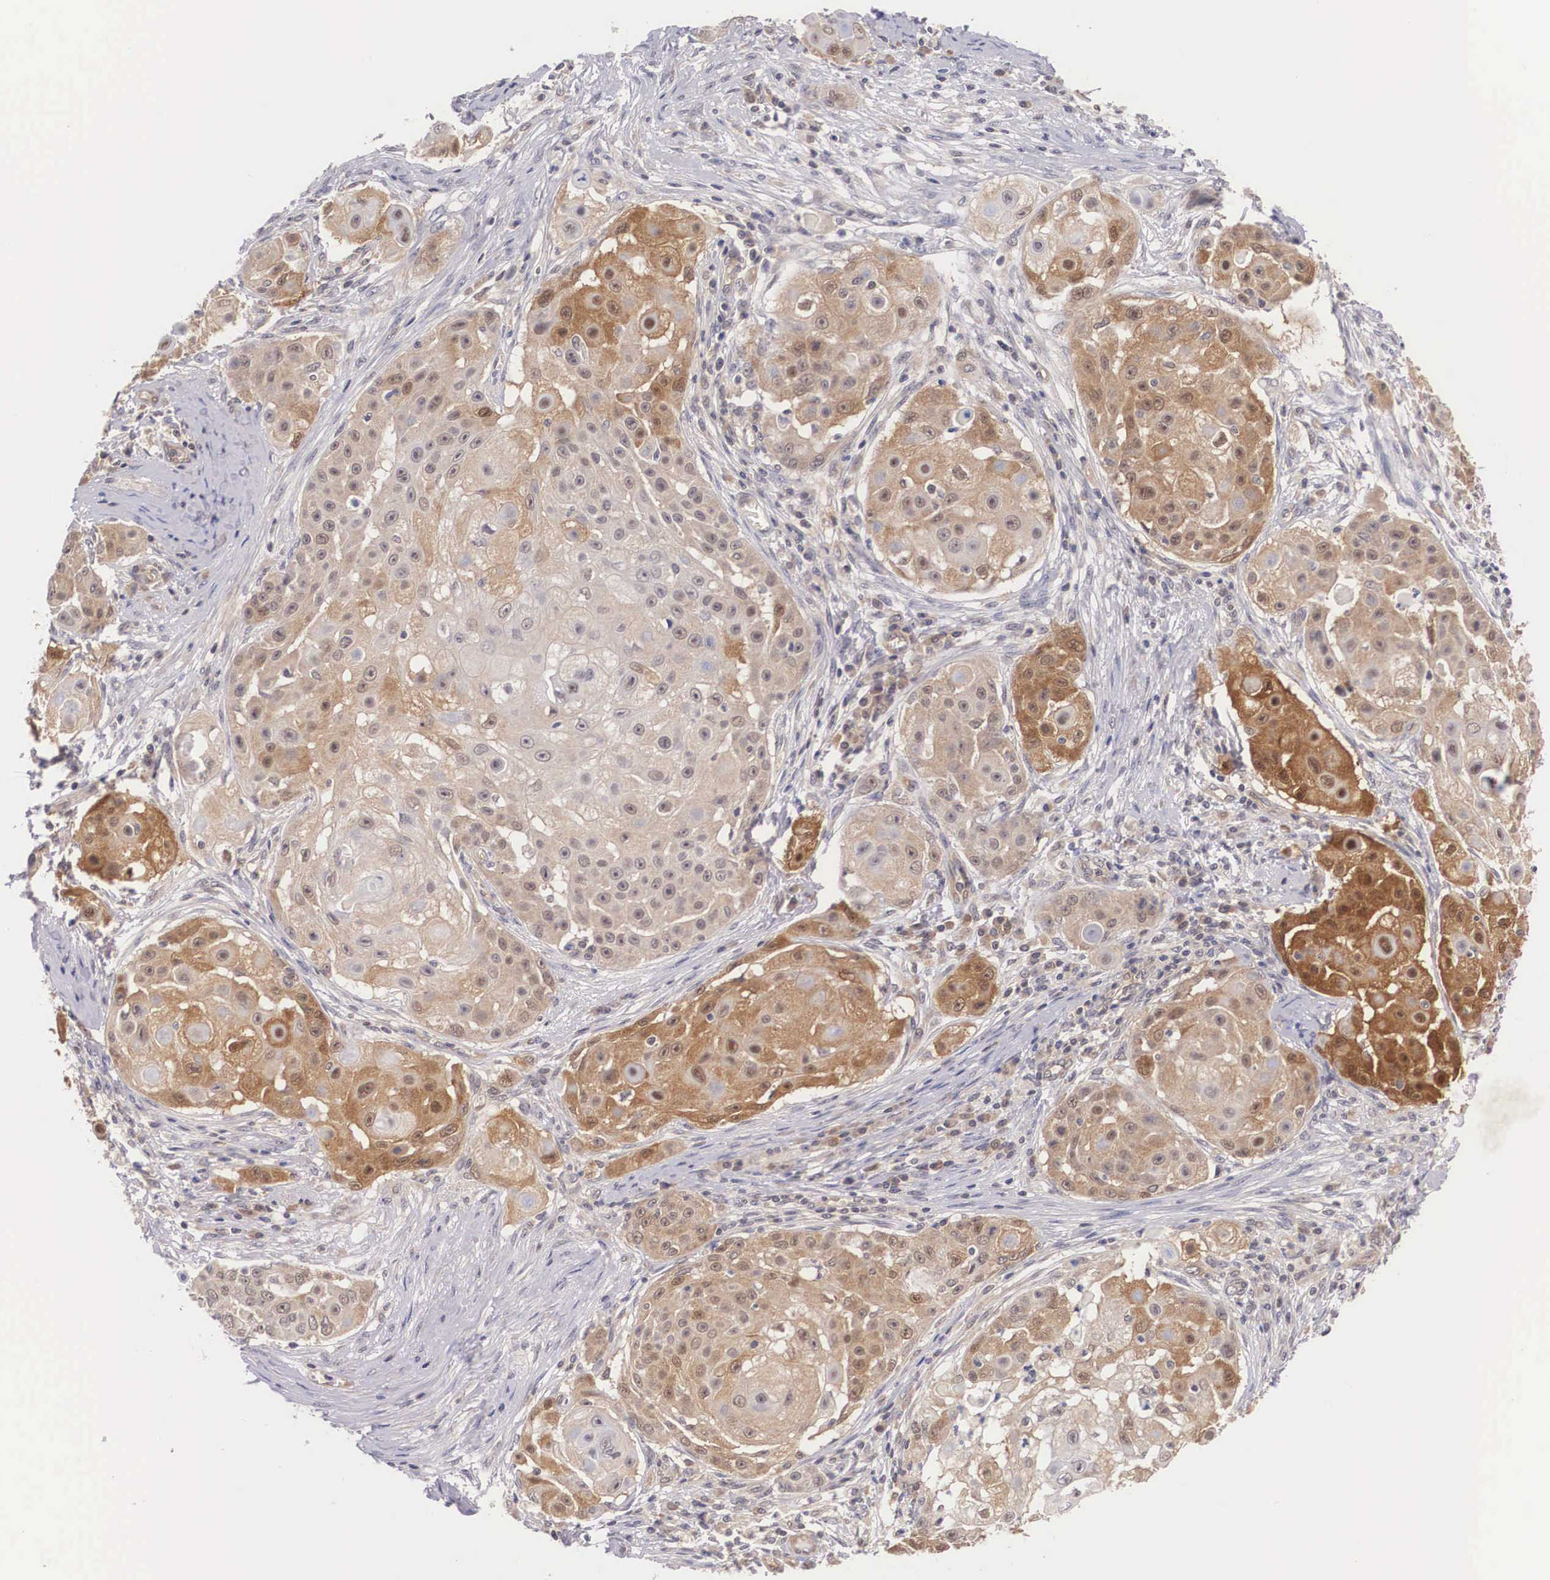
{"staining": {"intensity": "moderate", "quantity": ">75%", "location": "cytoplasmic/membranous"}, "tissue": "skin cancer", "cell_type": "Tumor cells", "image_type": "cancer", "snomed": [{"axis": "morphology", "description": "Squamous cell carcinoma, NOS"}, {"axis": "topography", "description": "Skin"}], "caption": "Immunohistochemistry (IHC) image of squamous cell carcinoma (skin) stained for a protein (brown), which shows medium levels of moderate cytoplasmic/membranous staining in approximately >75% of tumor cells.", "gene": "IGBP1", "patient": {"sex": "female", "age": 57}}